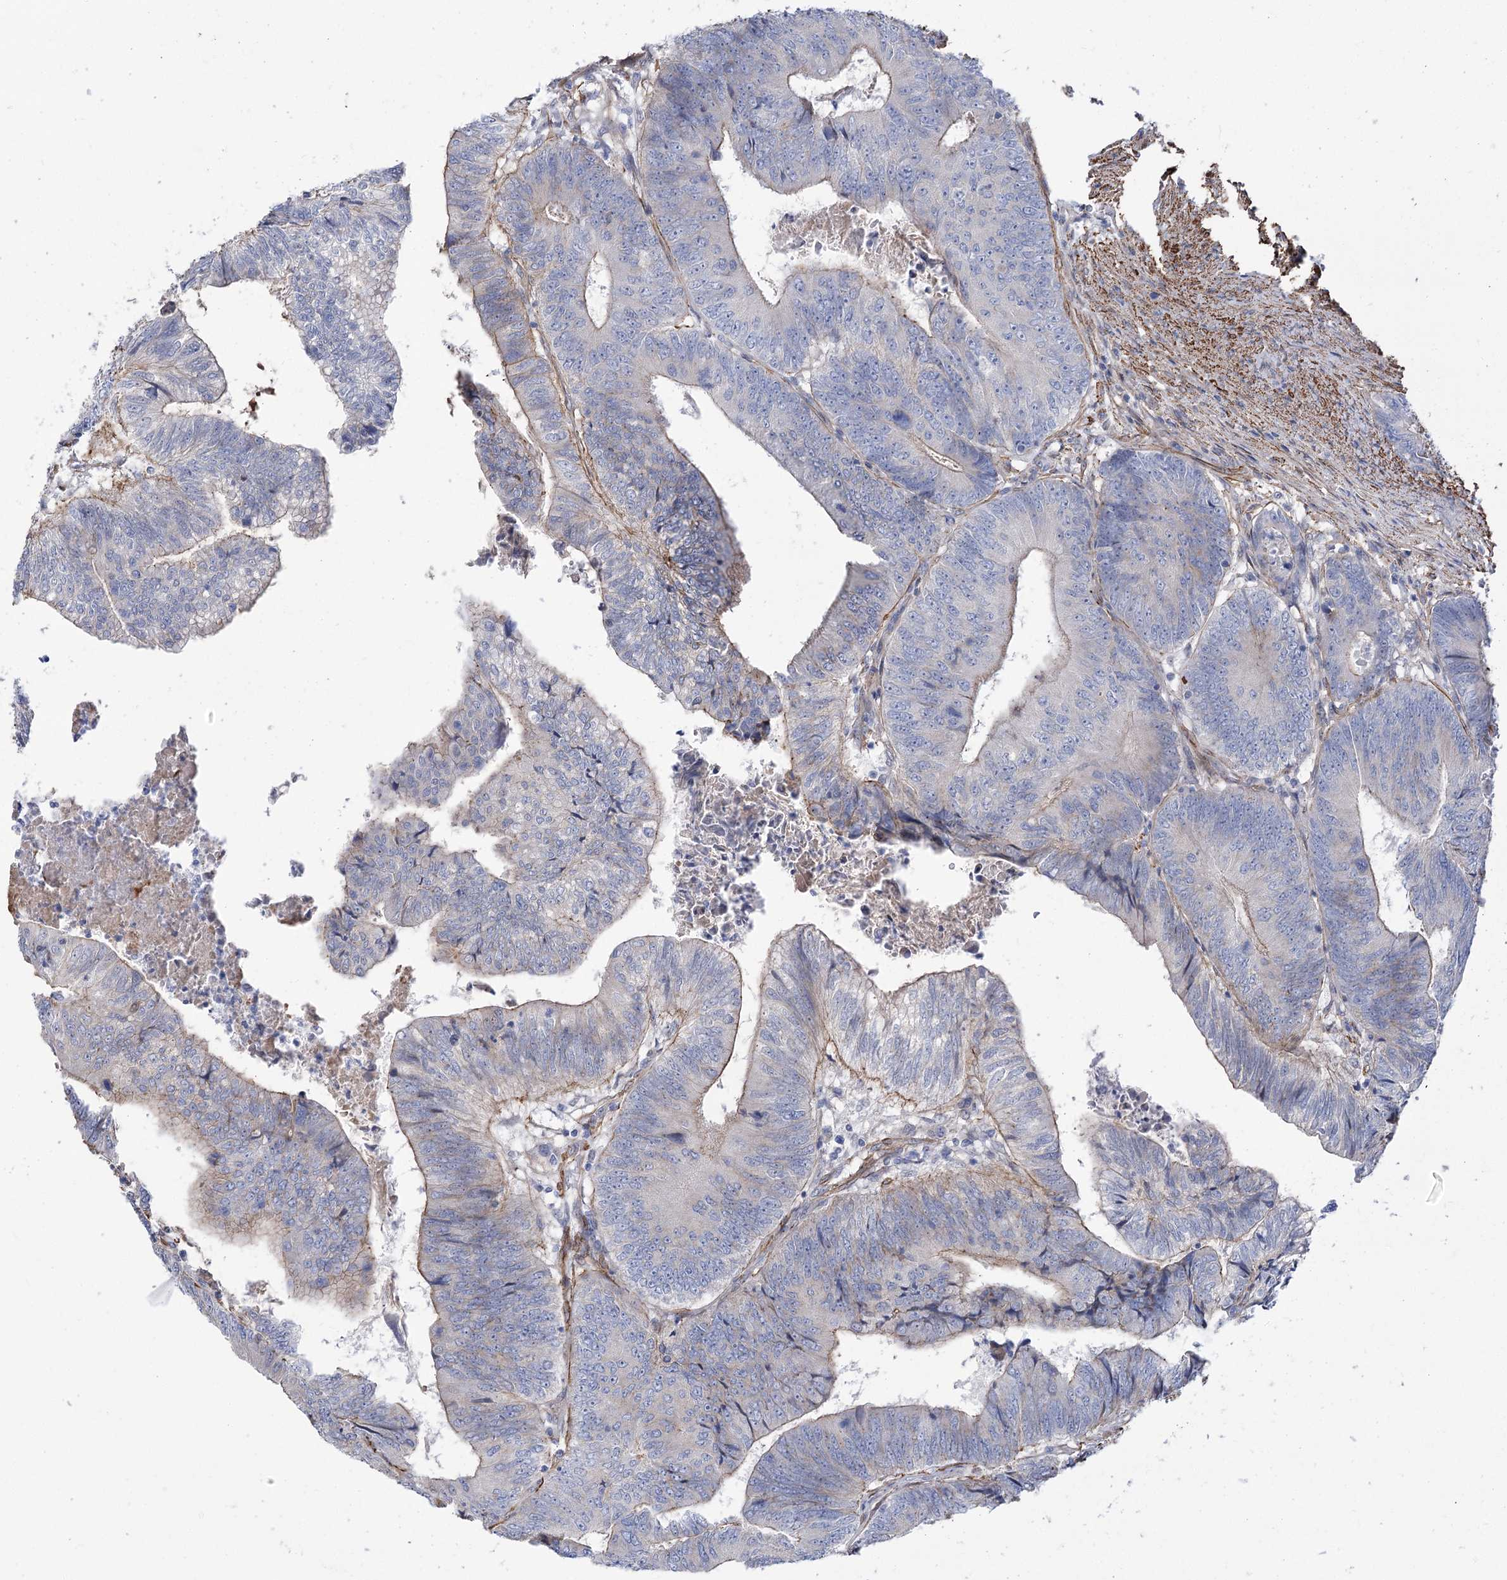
{"staining": {"intensity": "moderate", "quantity": "<25%", "location": "cytoplasmic/membranous"}, "tissue": "colorectal cancer", "cell_type": "Tumor cells", "image_type": "cancer", "snomed": [{"axis": "morphology", "description": "Adenocarcinoma, NOS"}, {"axis": "topography", "description": "Colon"}], "caption": "Brown immunohistochemical staining in colorectal cancer exhibits moderate cytoplasmic/membranous positivity in about <25% of tumor cells. The protein is shown in brown color, while the nuclei are stained blue.", "gene": "WASHC3", "patient": {"sex": "female", "age": 67}}